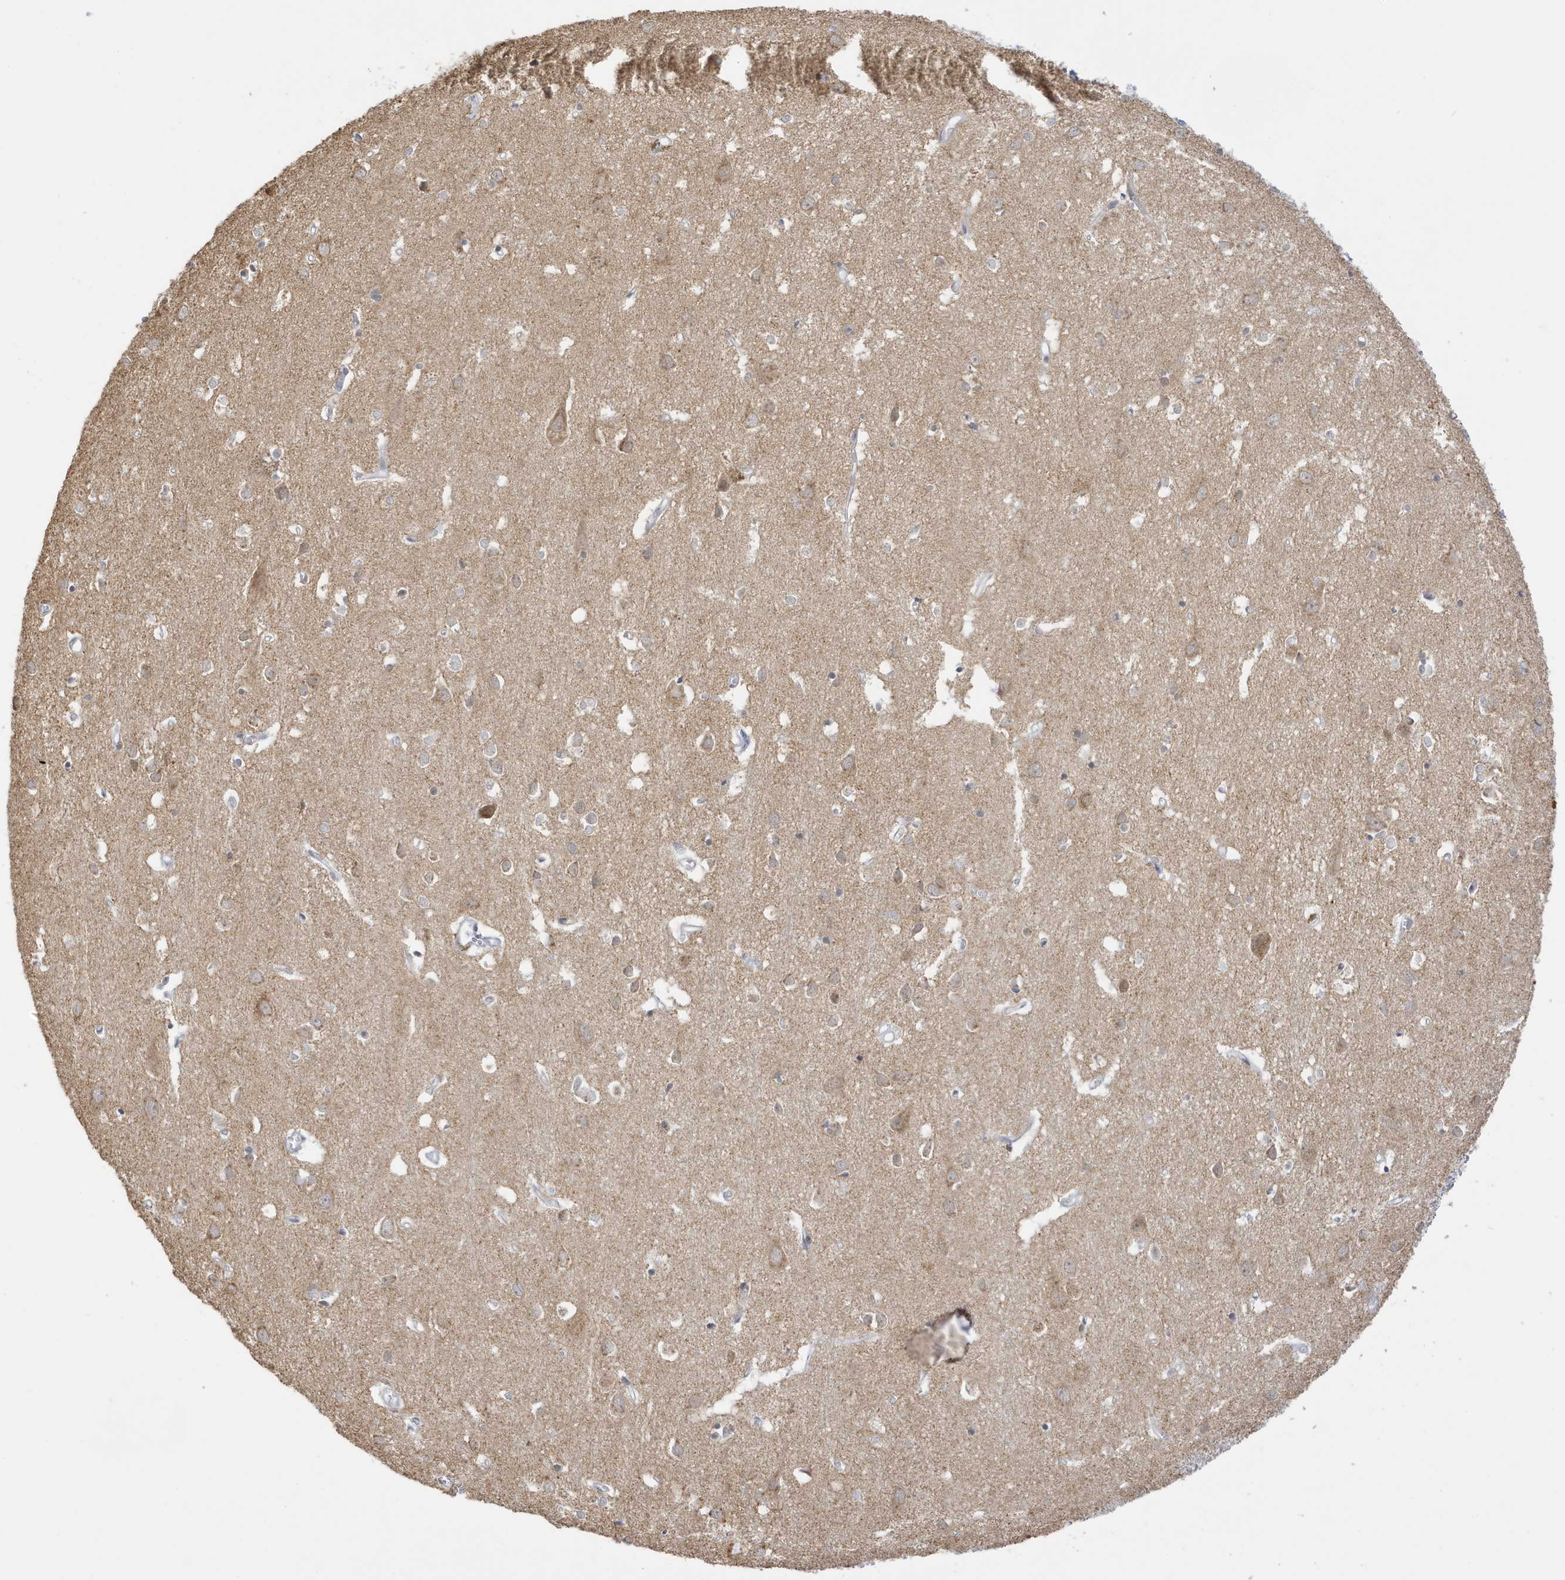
{"staining": {"intensity": "negative", "quantity": "none", "location": "none"}, "tissue": "cerebral cortex", "cell_type": "Endothelial cells", "image_type": "normal", "snomed": [{"axis": "morphology", "description": "Normal tissue, NOS"}, {"axis": "topography", "description": "Cerebral cortex"}], "caption": "Immunohistochemistry of benign cerebral cortex exhibits no staining in endothelial cells.", "gene": "MSL3", "patient": {"sex": "female", "age": 64}}